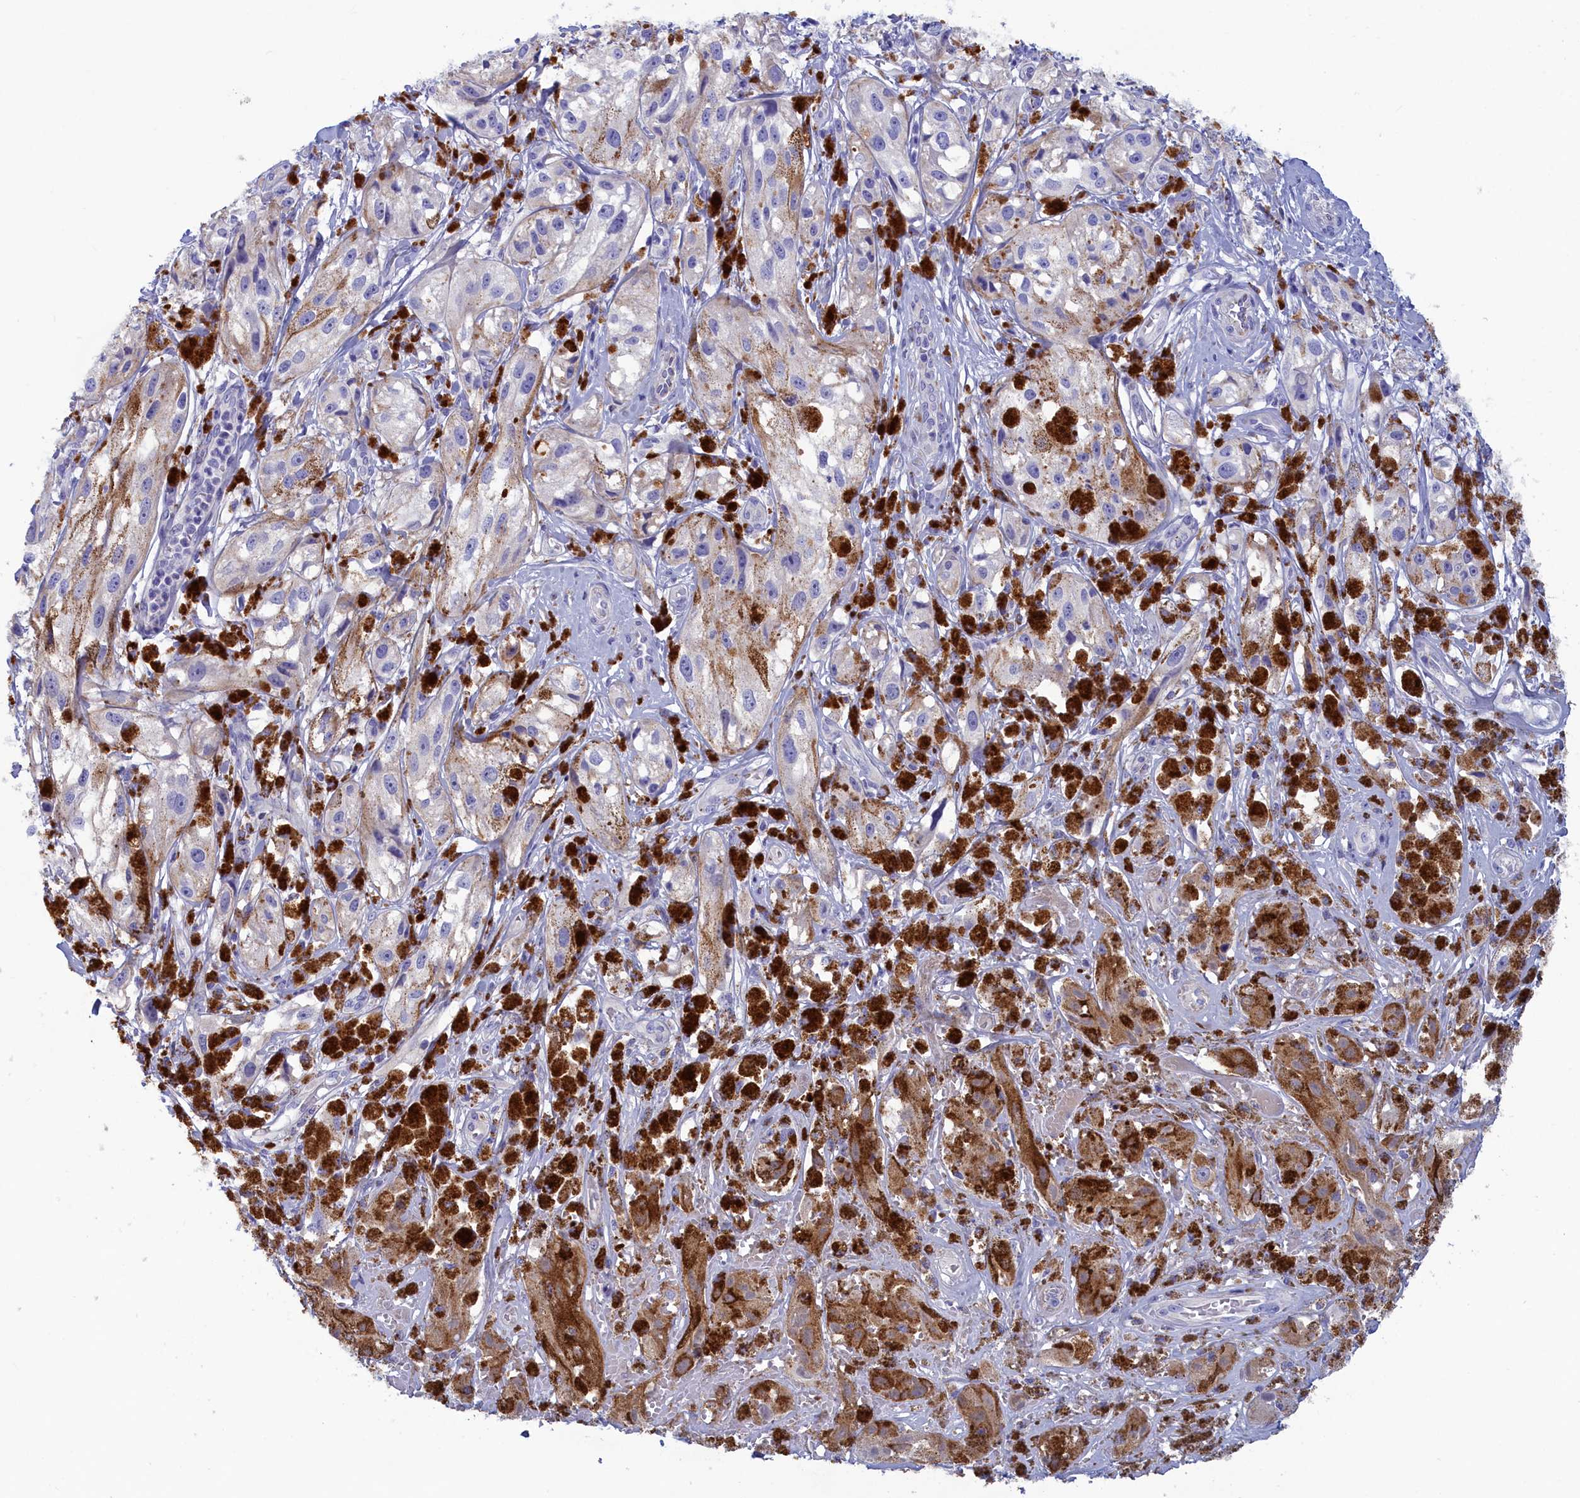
{"staining": {"intensity": "negative", "quantity": "none", "location": "none"}, "tissue": "melanoma", "cell_type": "Tumor cells", "image_type": "cancer", "snomed": [{"axis": "morphology", "description": "Malignant melanoma, NOS"}, {"axis": "topography", "description": "Skin"}], "caption": "Immunohistochemical staining of malignant melanoma reveals no significant expression in tumor cells.", "gene": "WDR6", "patient": {"sex": "male", "age": 88}}